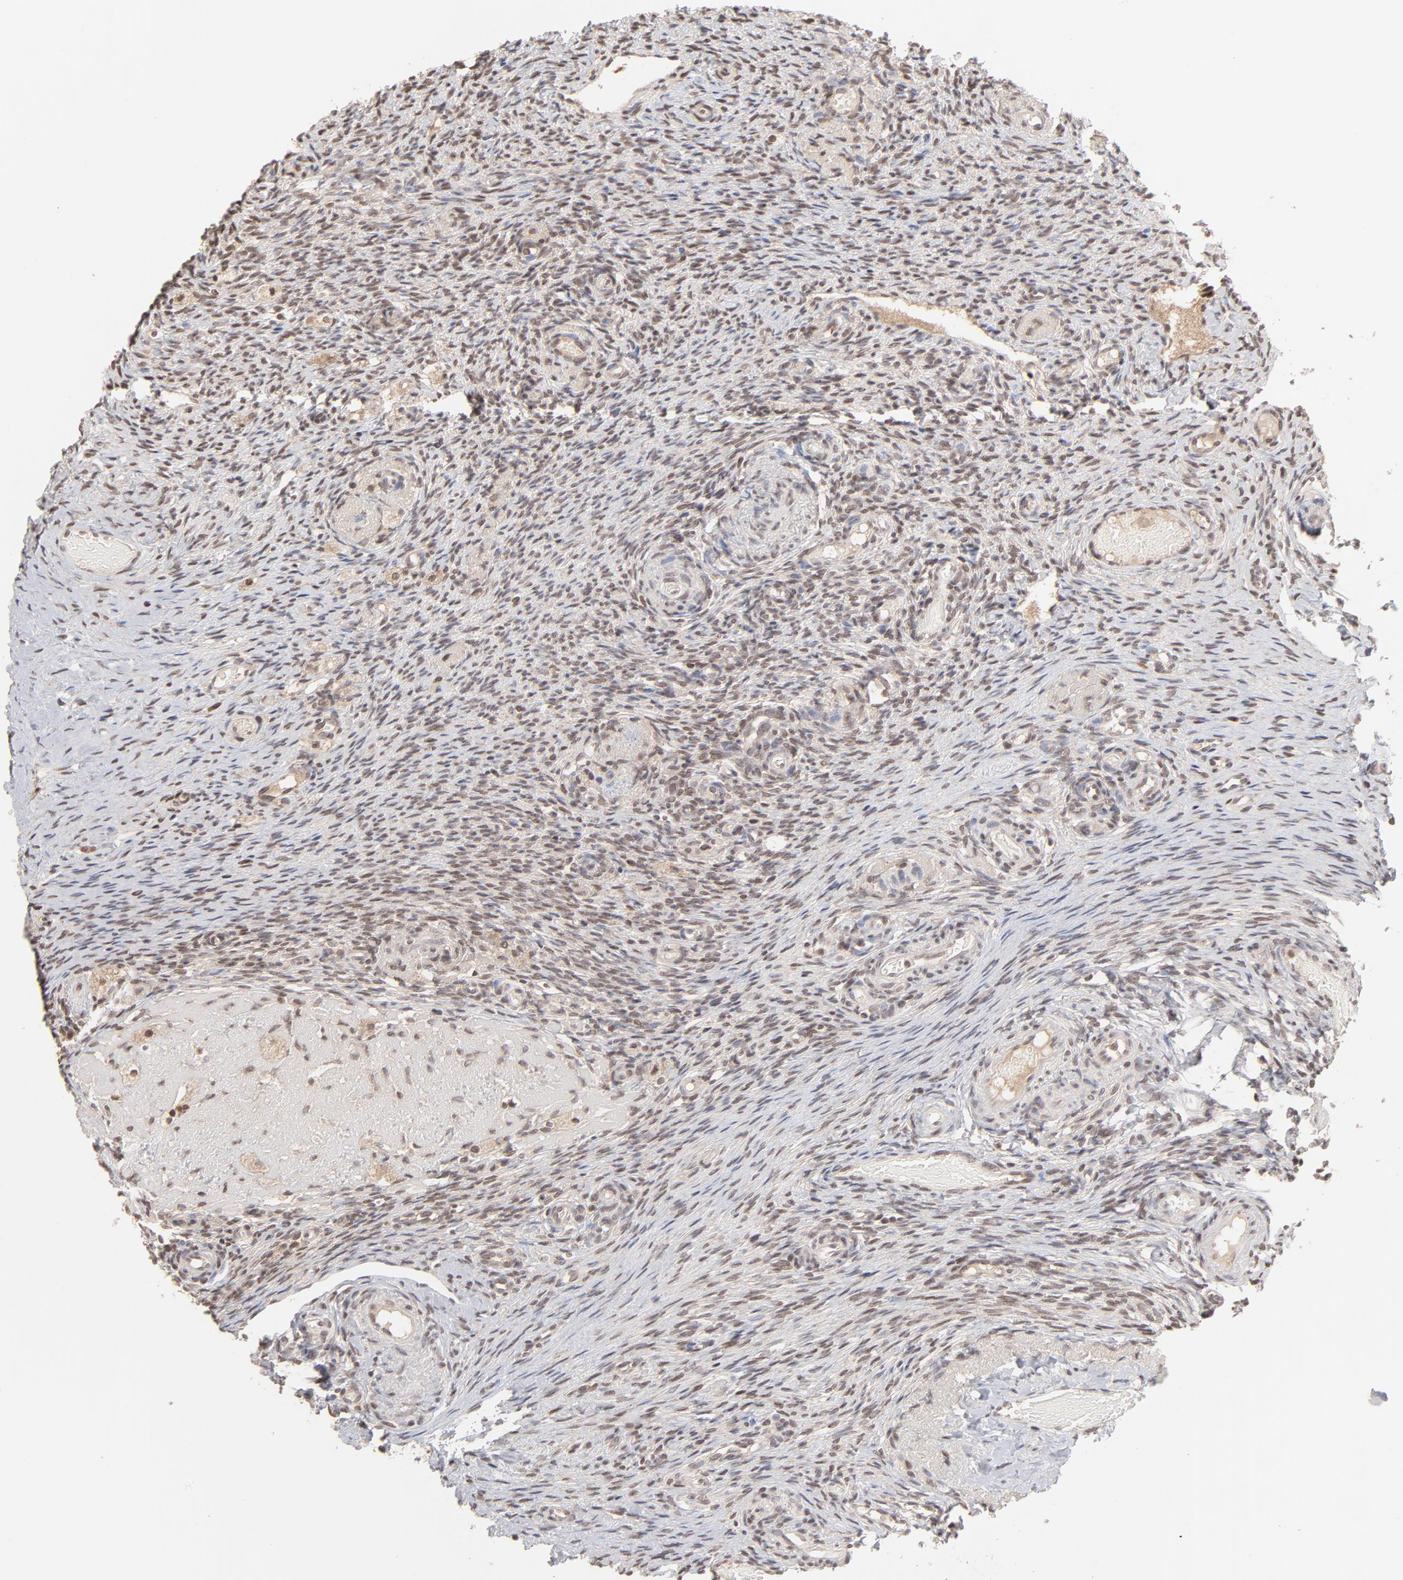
{"staining": {"intensity": "moderate", "quantity": ">75%", "location": "nuclear"}, "tissue": "ovary", "cell_type": "Ovarian stroma cells", "image_type": "normal", "snomed": [{"axis": "morphology", "description": "Normal tissue, NOS"}, {"axis": "topography", "description": "Ovary"}], "caption": "Ovarian stroma cells demonstrate moderate nuclear positivity in about >75% of cells in benign ovary. (DAB (3,3'-diaminobenzidine) IHC with brightfield microscopy, high magnification).", "gene": "ARIH1", "patient": {"sex": "female", "age": 60}}